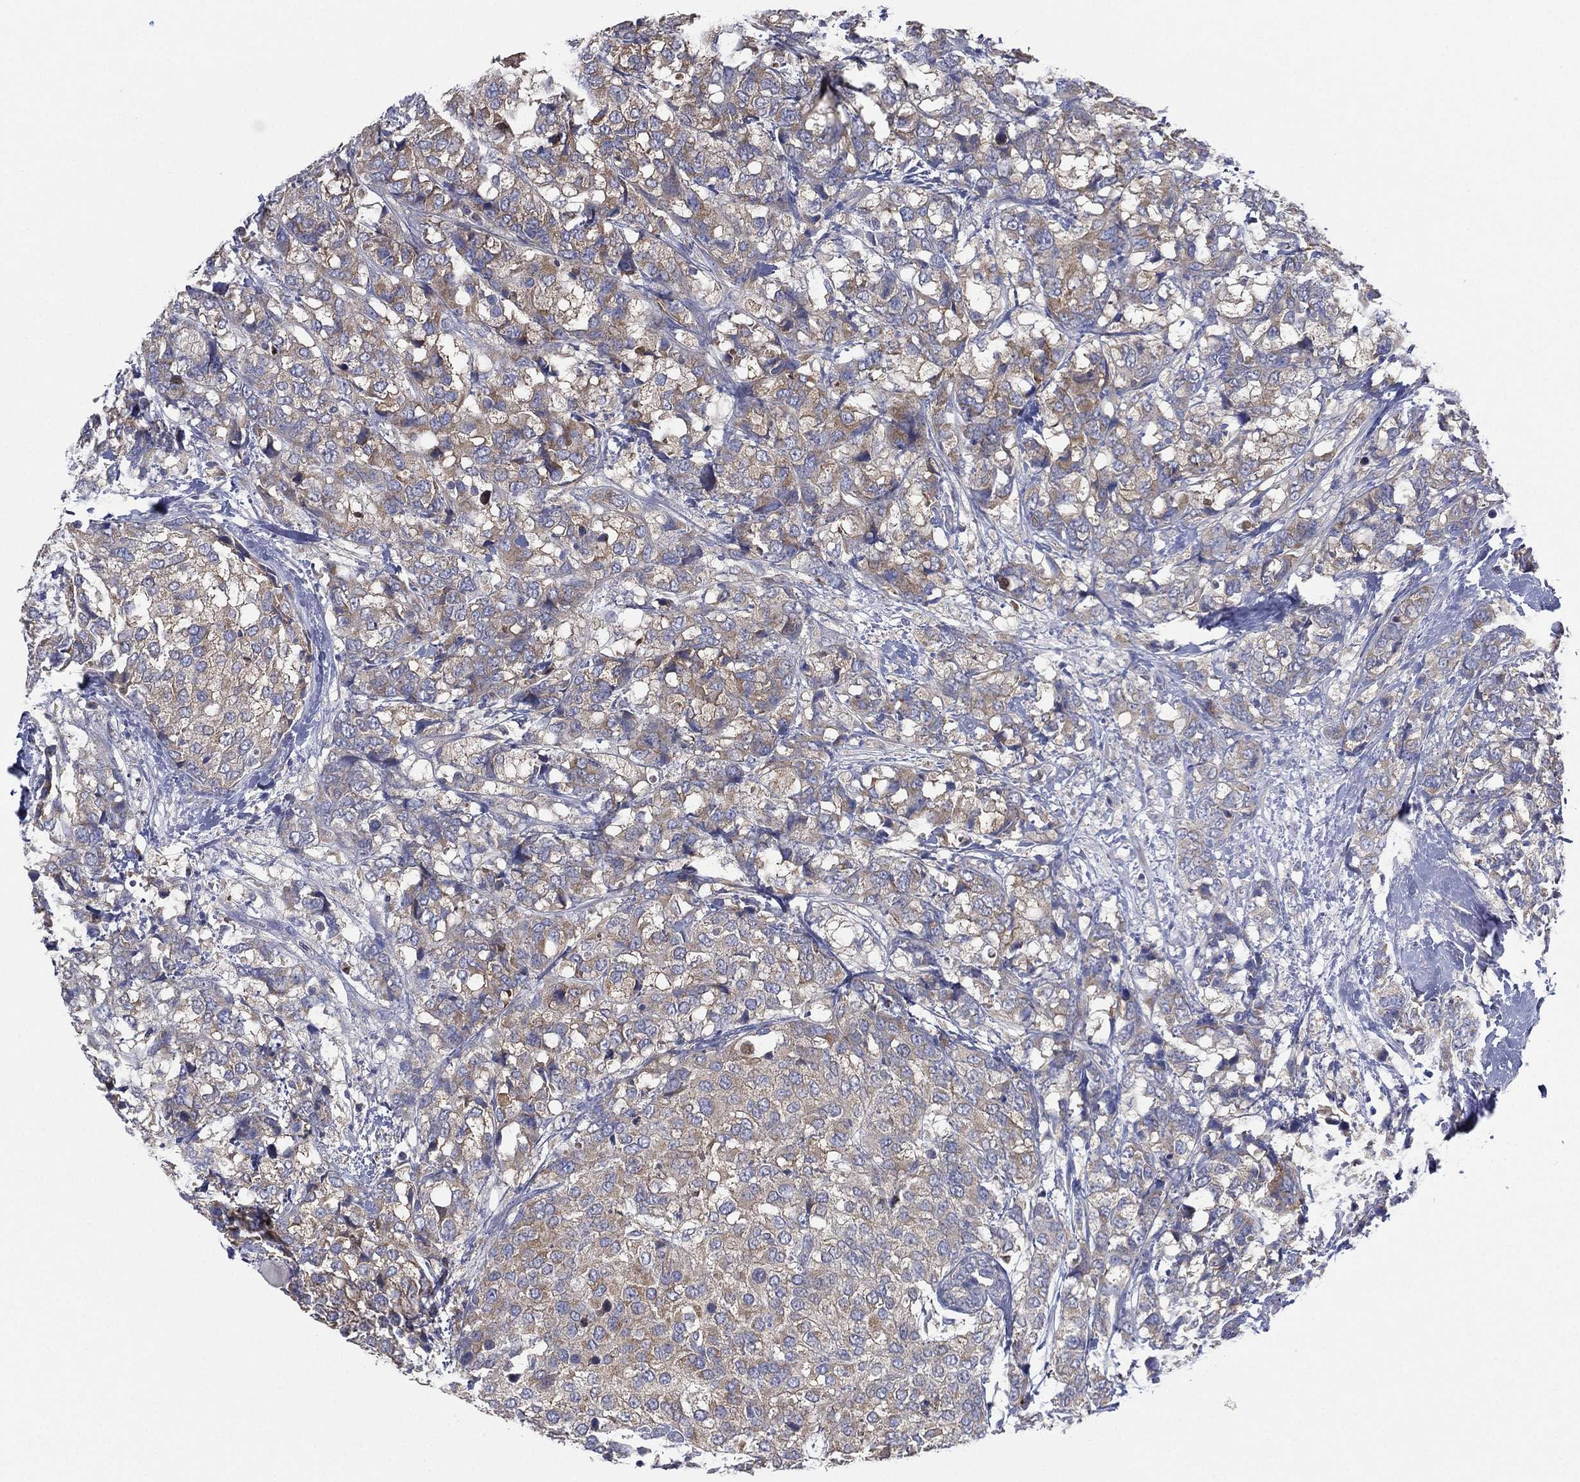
{"staining": {"intensity": "moderate", "quantity": "25%-75%", "location": "cytoplasmic/membranous"}, "tissue": "breast cancer", "cell_type": "Tumor cells", "image_type": "cancer", "snomed": [{"axis": "morphology", "description": "Lobular carcinoma"}, {"axis": "topography", "description": "Breast"}], "caption": "Breast cancer (lobular carcinoma) stained with immunohistochemistry demonstrates moderate cytoplasmic/membranous staining in approximately 25%-75% of tumor cells.", "gene": "ATP8A2", "patient": {"sex": "female", "age": 59}}